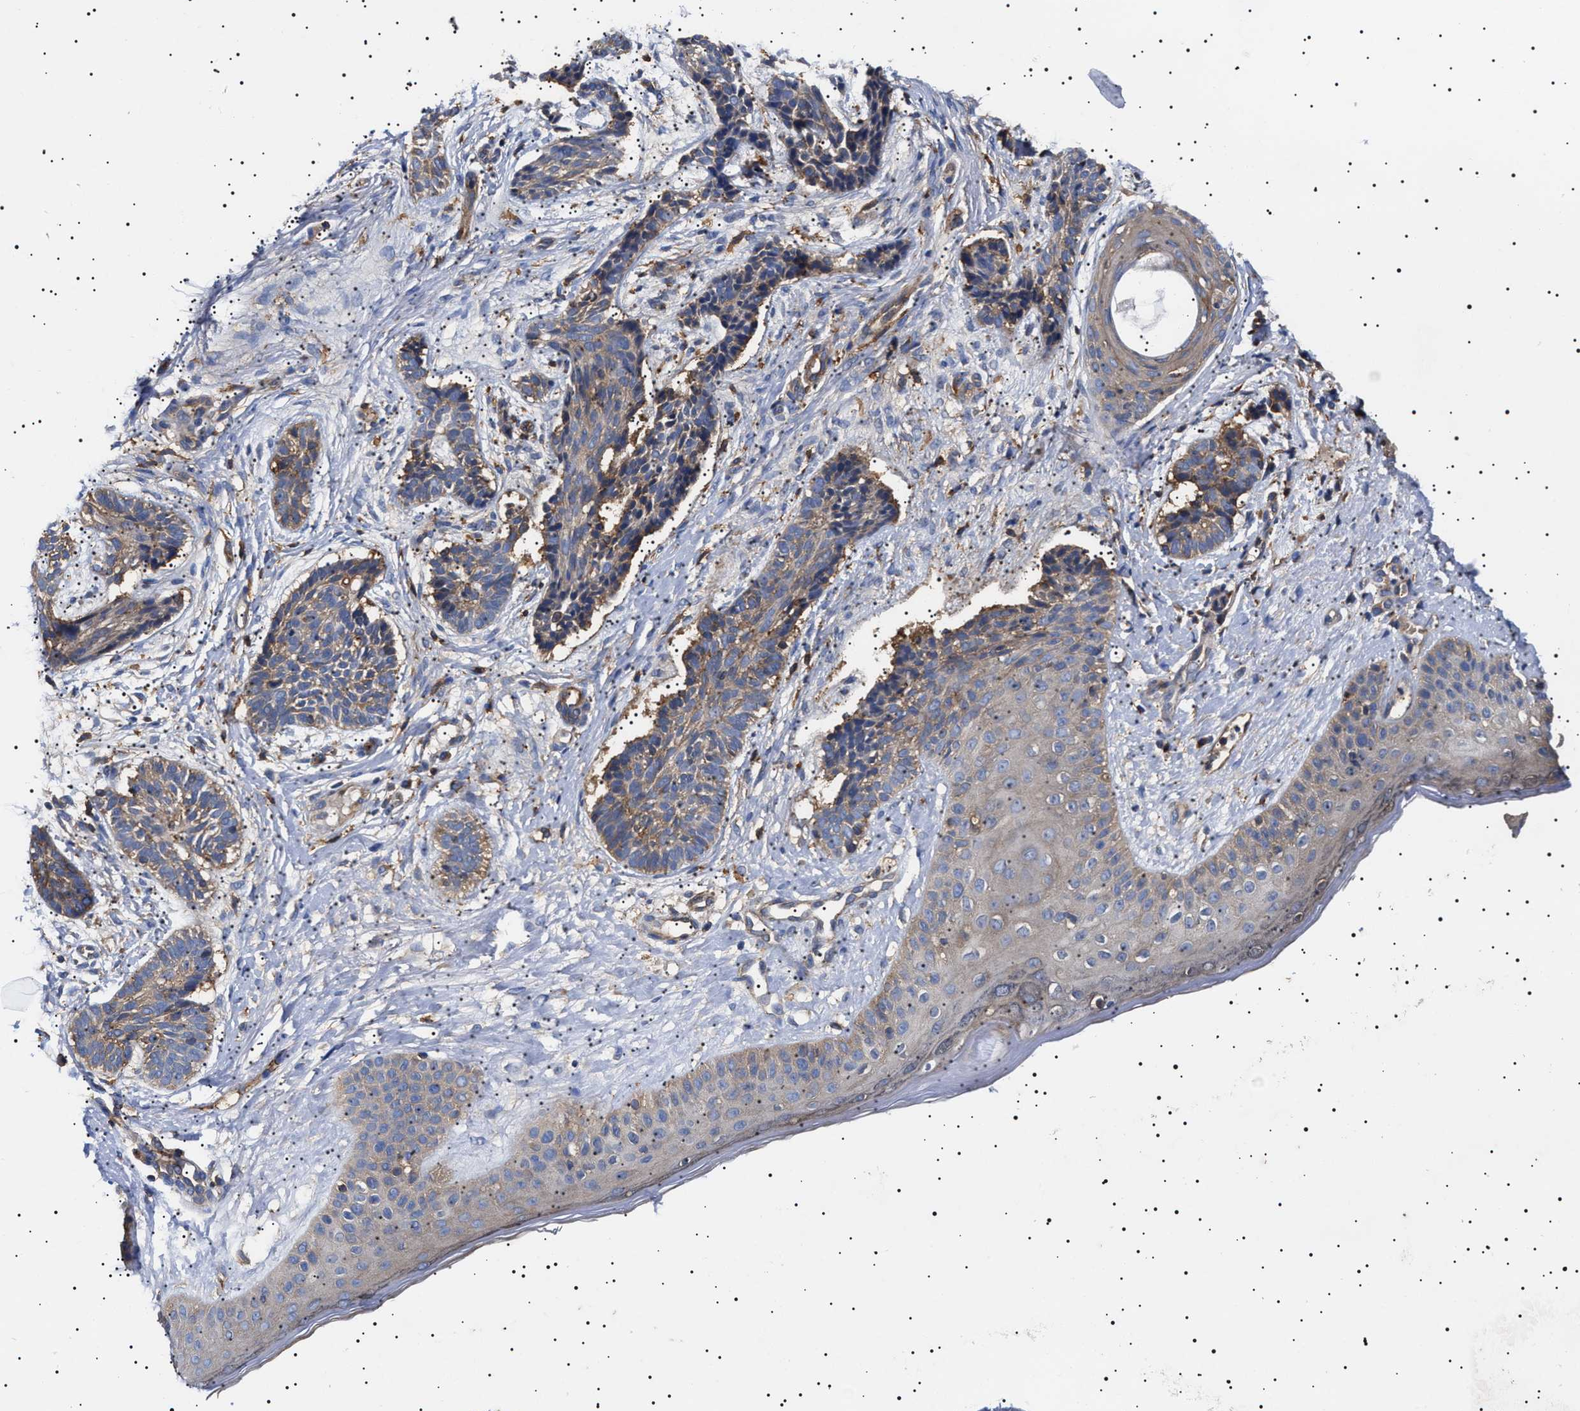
{"staining": {"intensity": "weak", "quantity": "<25%", "location": "cytoplasmic/membranous"}, "tissue": "skin cancer", "cell_type": "Tumor cells", "image_type": "cancer", "snomed": [{"axis": "morphology", "description": "Normal tissue, NOS"}, {"axis": "morphology", "description": "Basal cell carcinoma"}, {"axis": "topography", "description": "Skin"}], "caption": "An immunohistochemistry (IHC) image of skin basal cell carcinoma is shown. There is no staining in tumor cells of skin basal cell carcinoma.", "gene": "TPP2", "patient": {"sex": "male", "age": 63}}